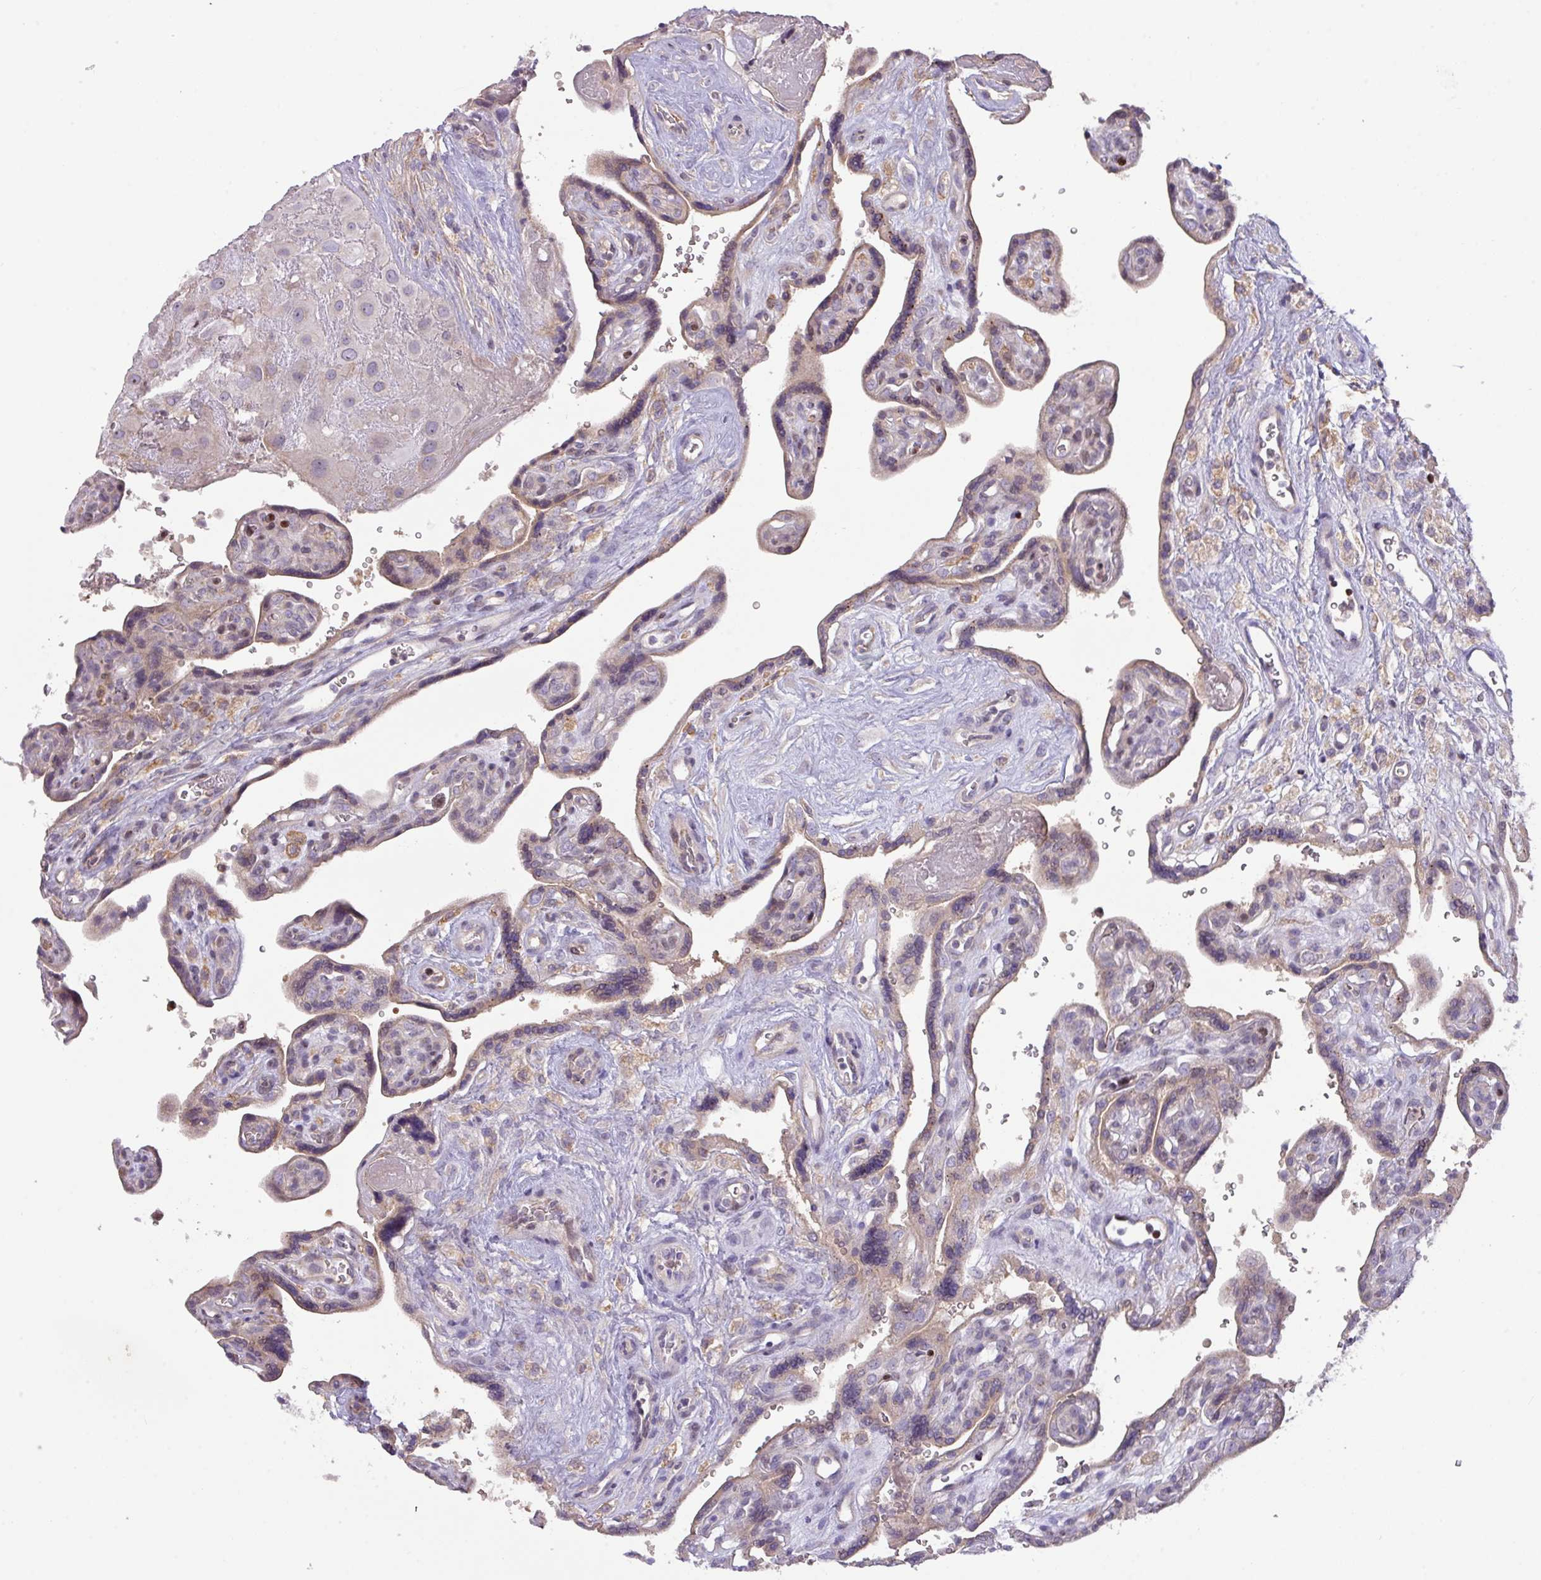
{"staining": {"intensity": "negative", "quantity": "none", "location": "none"}, "tissue": "placenta", "cell_type": "Decidual cells", "image_type": "normal", "snomed": [{"axis": "morphology", "description": "Normal tissue, NOS"}, {"axis": "topography", "description": "Placenta"}], "caption": "A high-resolution histopathology image shows IHC staining of benign placenta, which demonstrates no significant expression in decidual cells. (DAB (3,3'-diaminobenzidine) IHC with hematoxylin counter stain).", "gene": "ZNF394", "patient": {"sex": "female", "age": 39}}